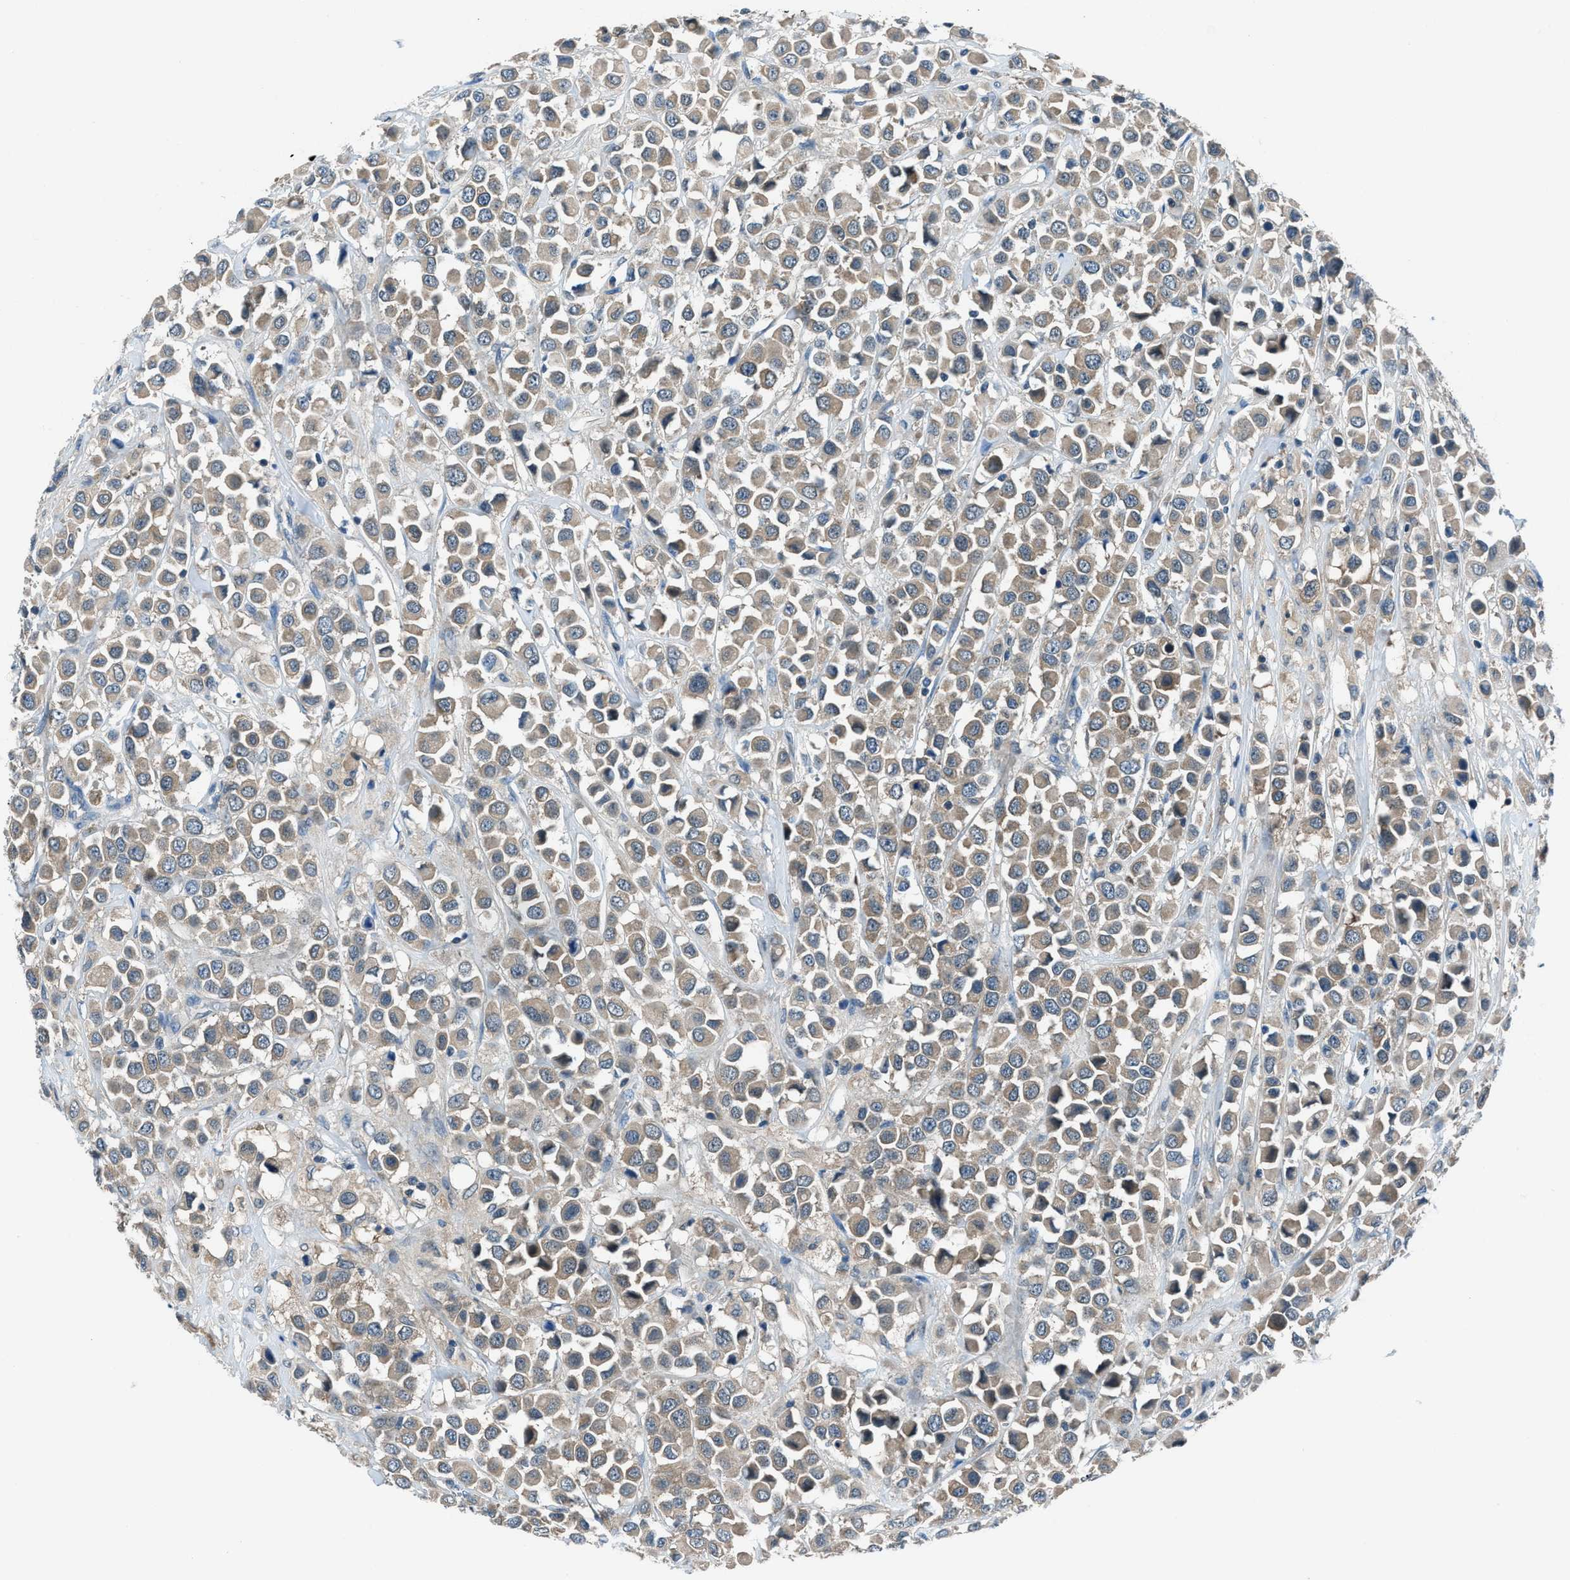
{"staining": {"intensity": "weak", "quantity": ">75%", "location": "cytoplasmic/membranous"}, "tissue": "breast cancer", "cell_type": "Tumor cells", "image_type": "cancer", "snomed": [{"axis": "morphology", "description": "Duct carcinoma"}, {"axis": "topography", "description": "Breast"}], "caption": "Protein staining reveals weak cytoplasmic/membranous positivity in approximately >75% of tumor cells in breast cancer (invasive ductal carcinoma). The staining was performed using DAB (3,3'-diaminobenzidine) to visualize the protein expression in brown, while the nuclei were stained in blue with hematoxylin (Magnification: 20x).", "gene": "ACP1", "patient": {"sex": "female", "age": 61}}